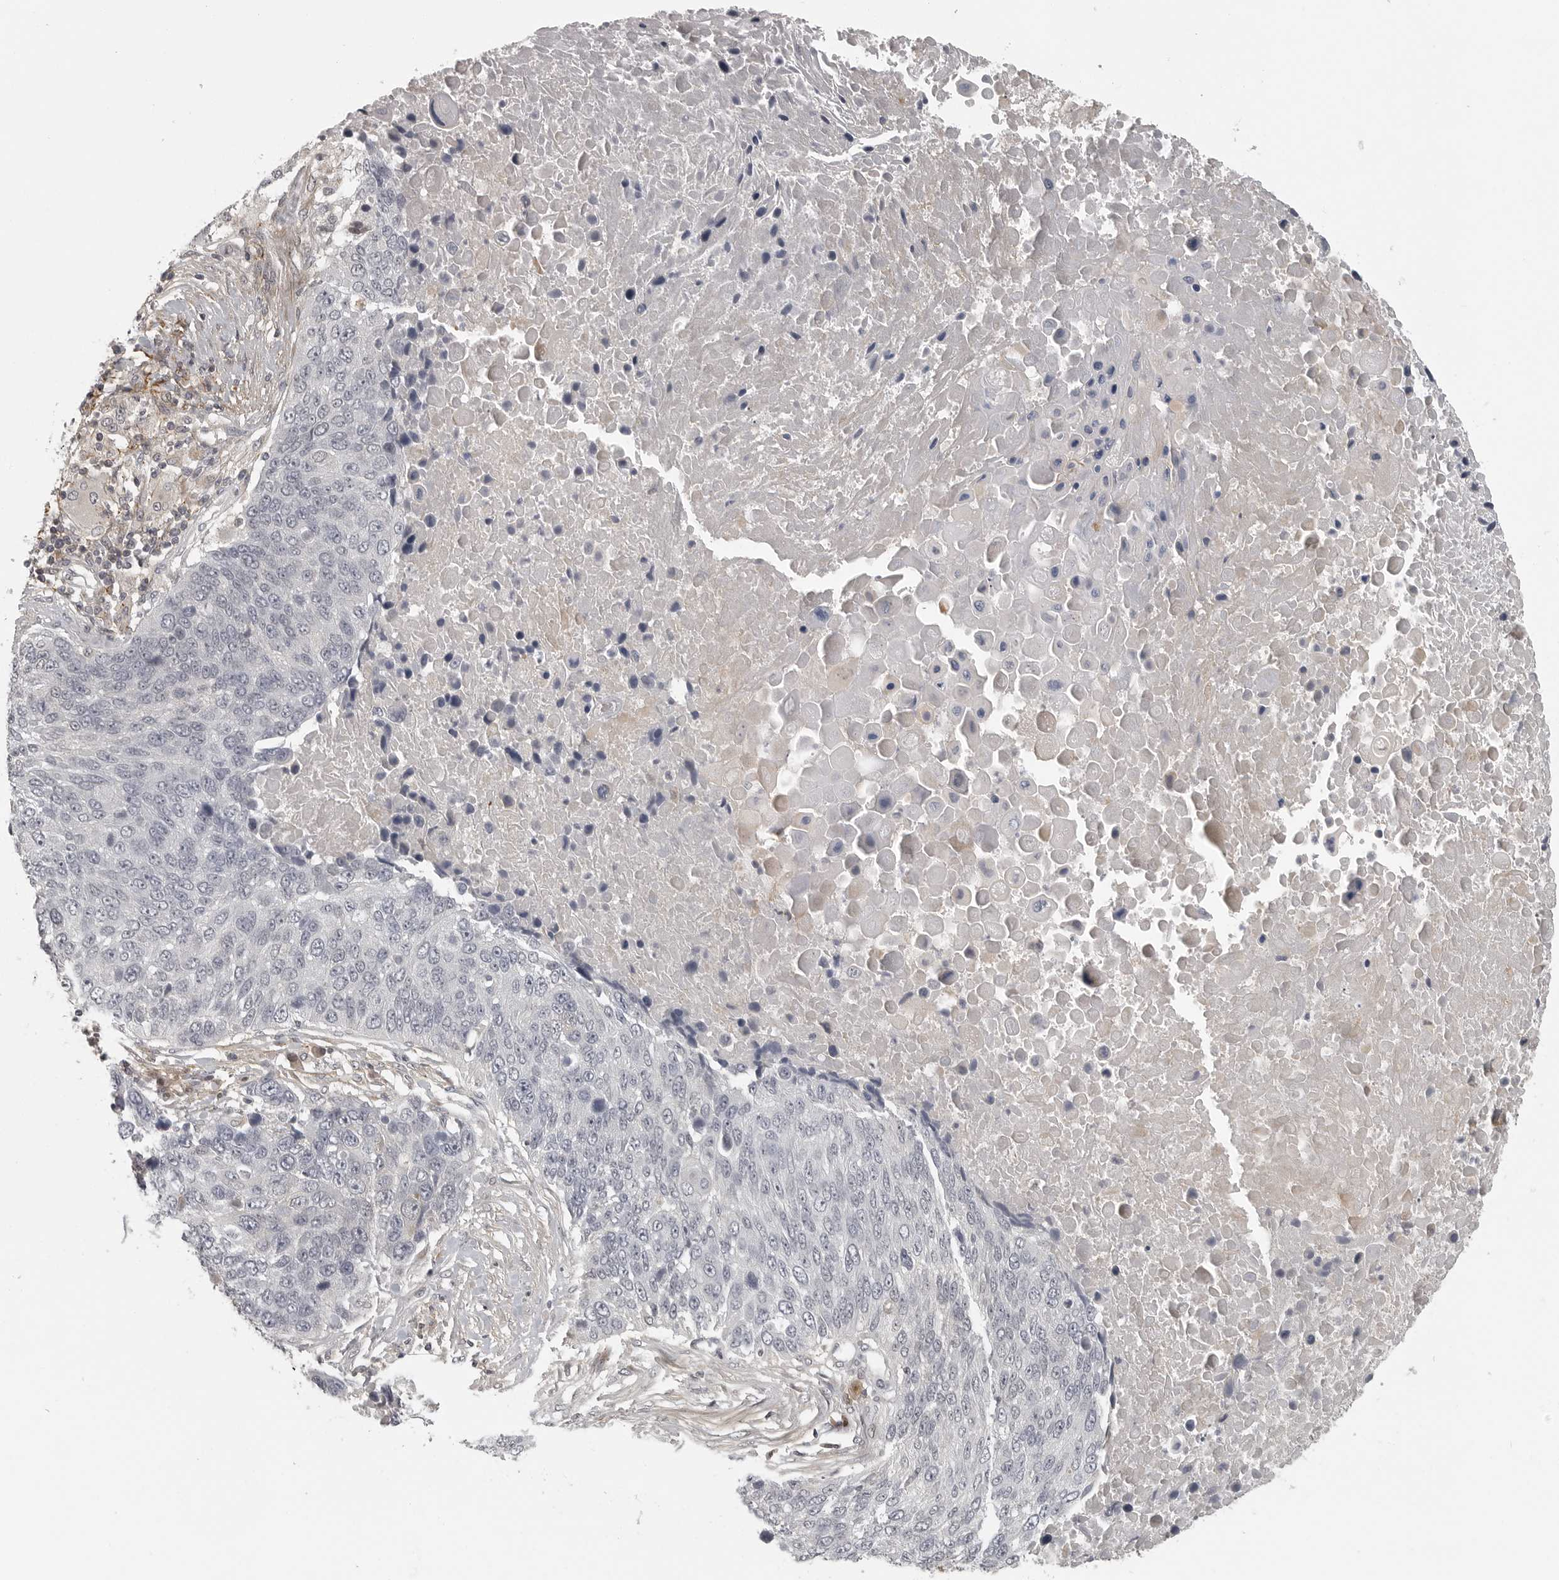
{"staining": {"intensity": "negative", "quantity": "none", "location": "none"}, "tissue": "lung cancer", "cell_type": "Tumor cells", "image_type": "cancer", "snomed": [{"axis": "morphology", "description": "Squamous cell carcinoma, NOS"}, {"axis": "topography", "description": "Lung"}], "caption": "Photomicrograph shows no protein positivity in tumor cells of lung cancer (squamous cell carcinoma) tissue. (DAB (3,3'-diaminobenzidine) immunohistochemistry (IHC), high magnification).", "gene": "UROD", "patient": {"sex": "male", "age": 66}}